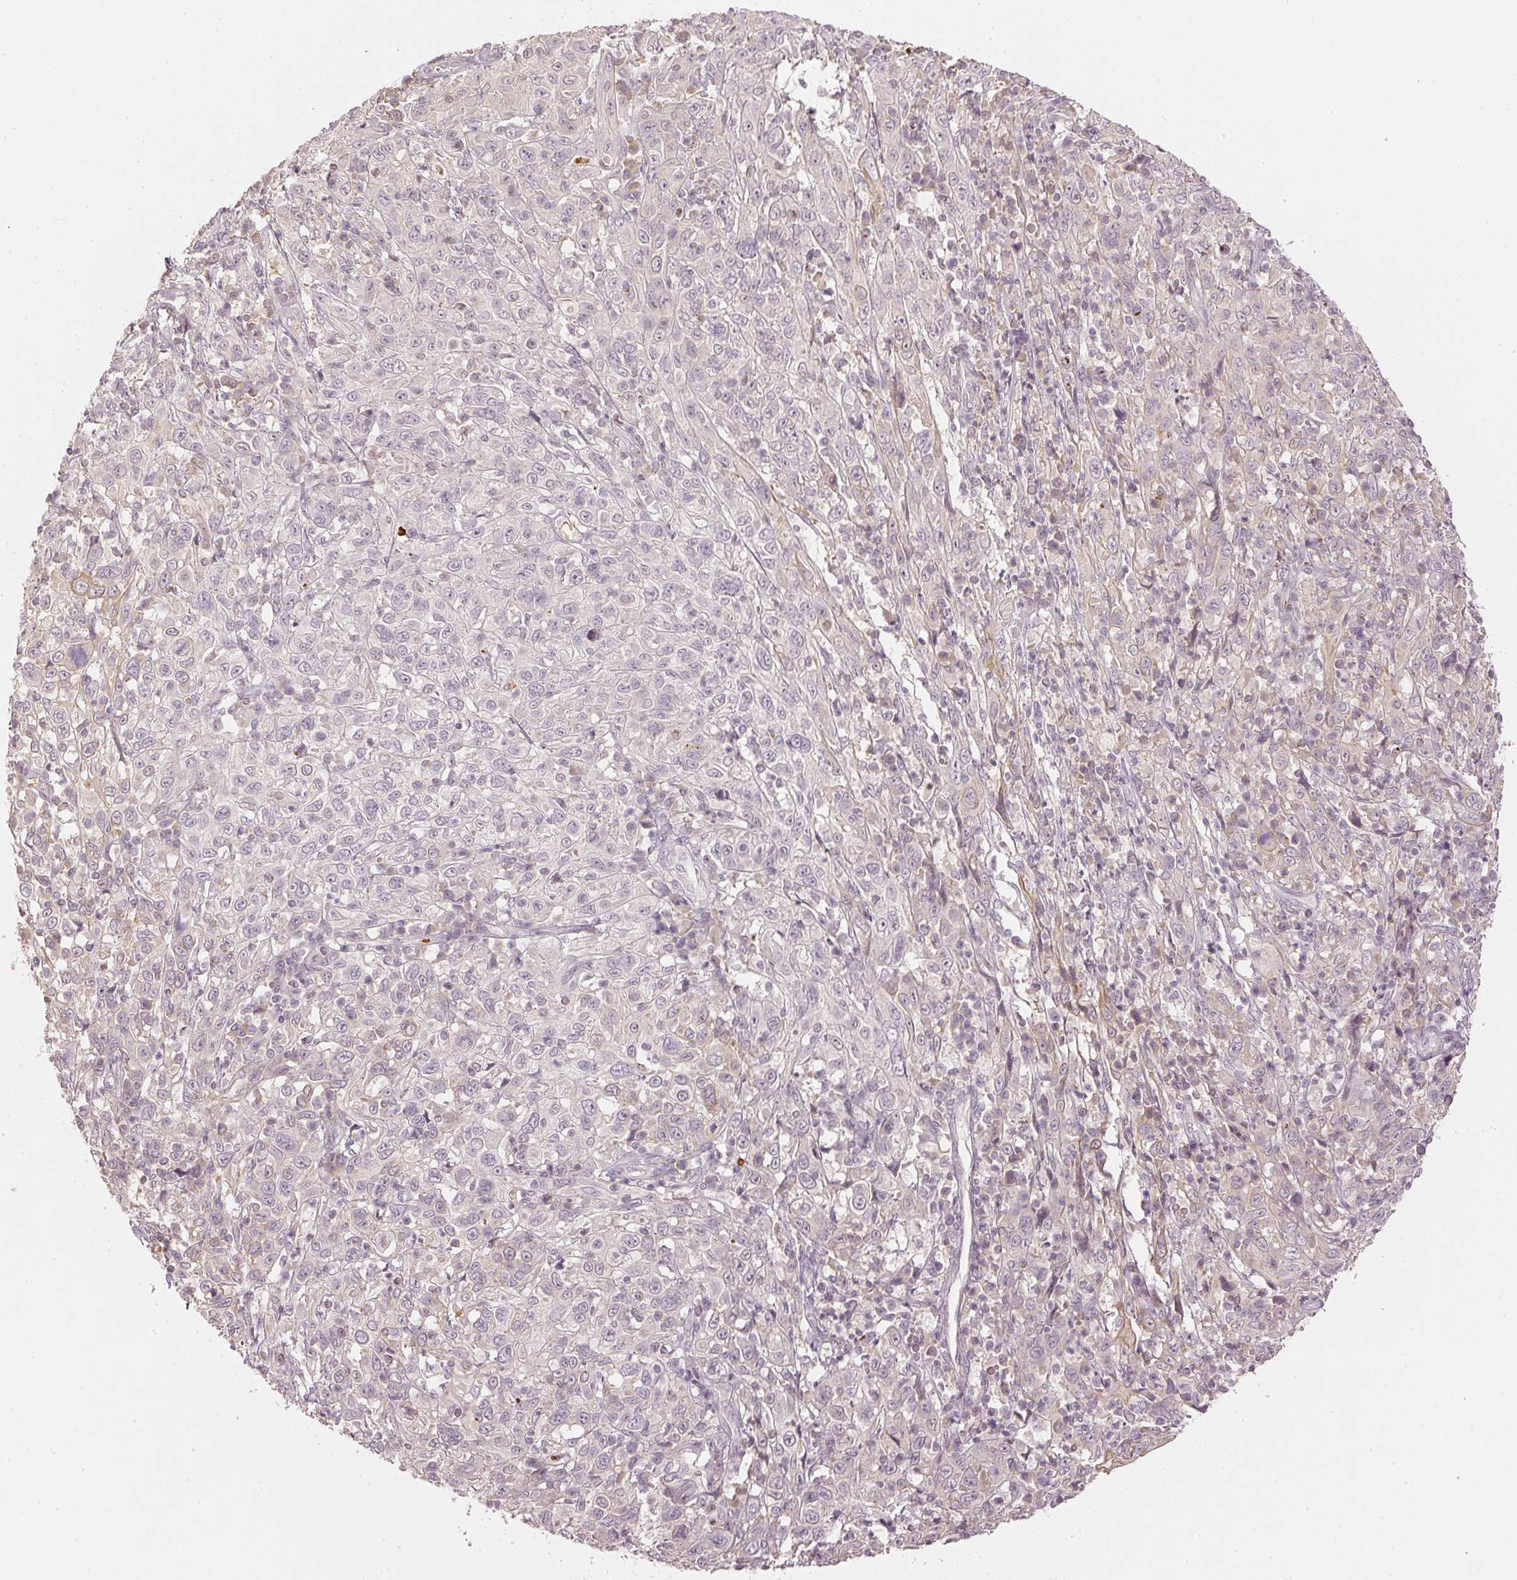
{"staining": {"intensity": "weak", "quantity": "25%-75%", "location": "cytoplasmic/membranous"}, "tissue": "cervical cancer", "cell_type": "Tumor cells", "image_type": "cancer", "snomed": [{"axis": "morphology", "description": "Squamous cell carcinoma, NOS"}, {"axis": "topography", "description": "Cervix"}], "caption": "Cervical squamous cell carcinoma tissue exhibits weak cytoplasmic/membranous expression in about 25%-75% of tumor cells, visualized by immunohistochemistry. (Brightfield microscopy of DAB IHC at high magnification).", "gene": "GZMA", "patient": {"sex": "female", "age": 46}}